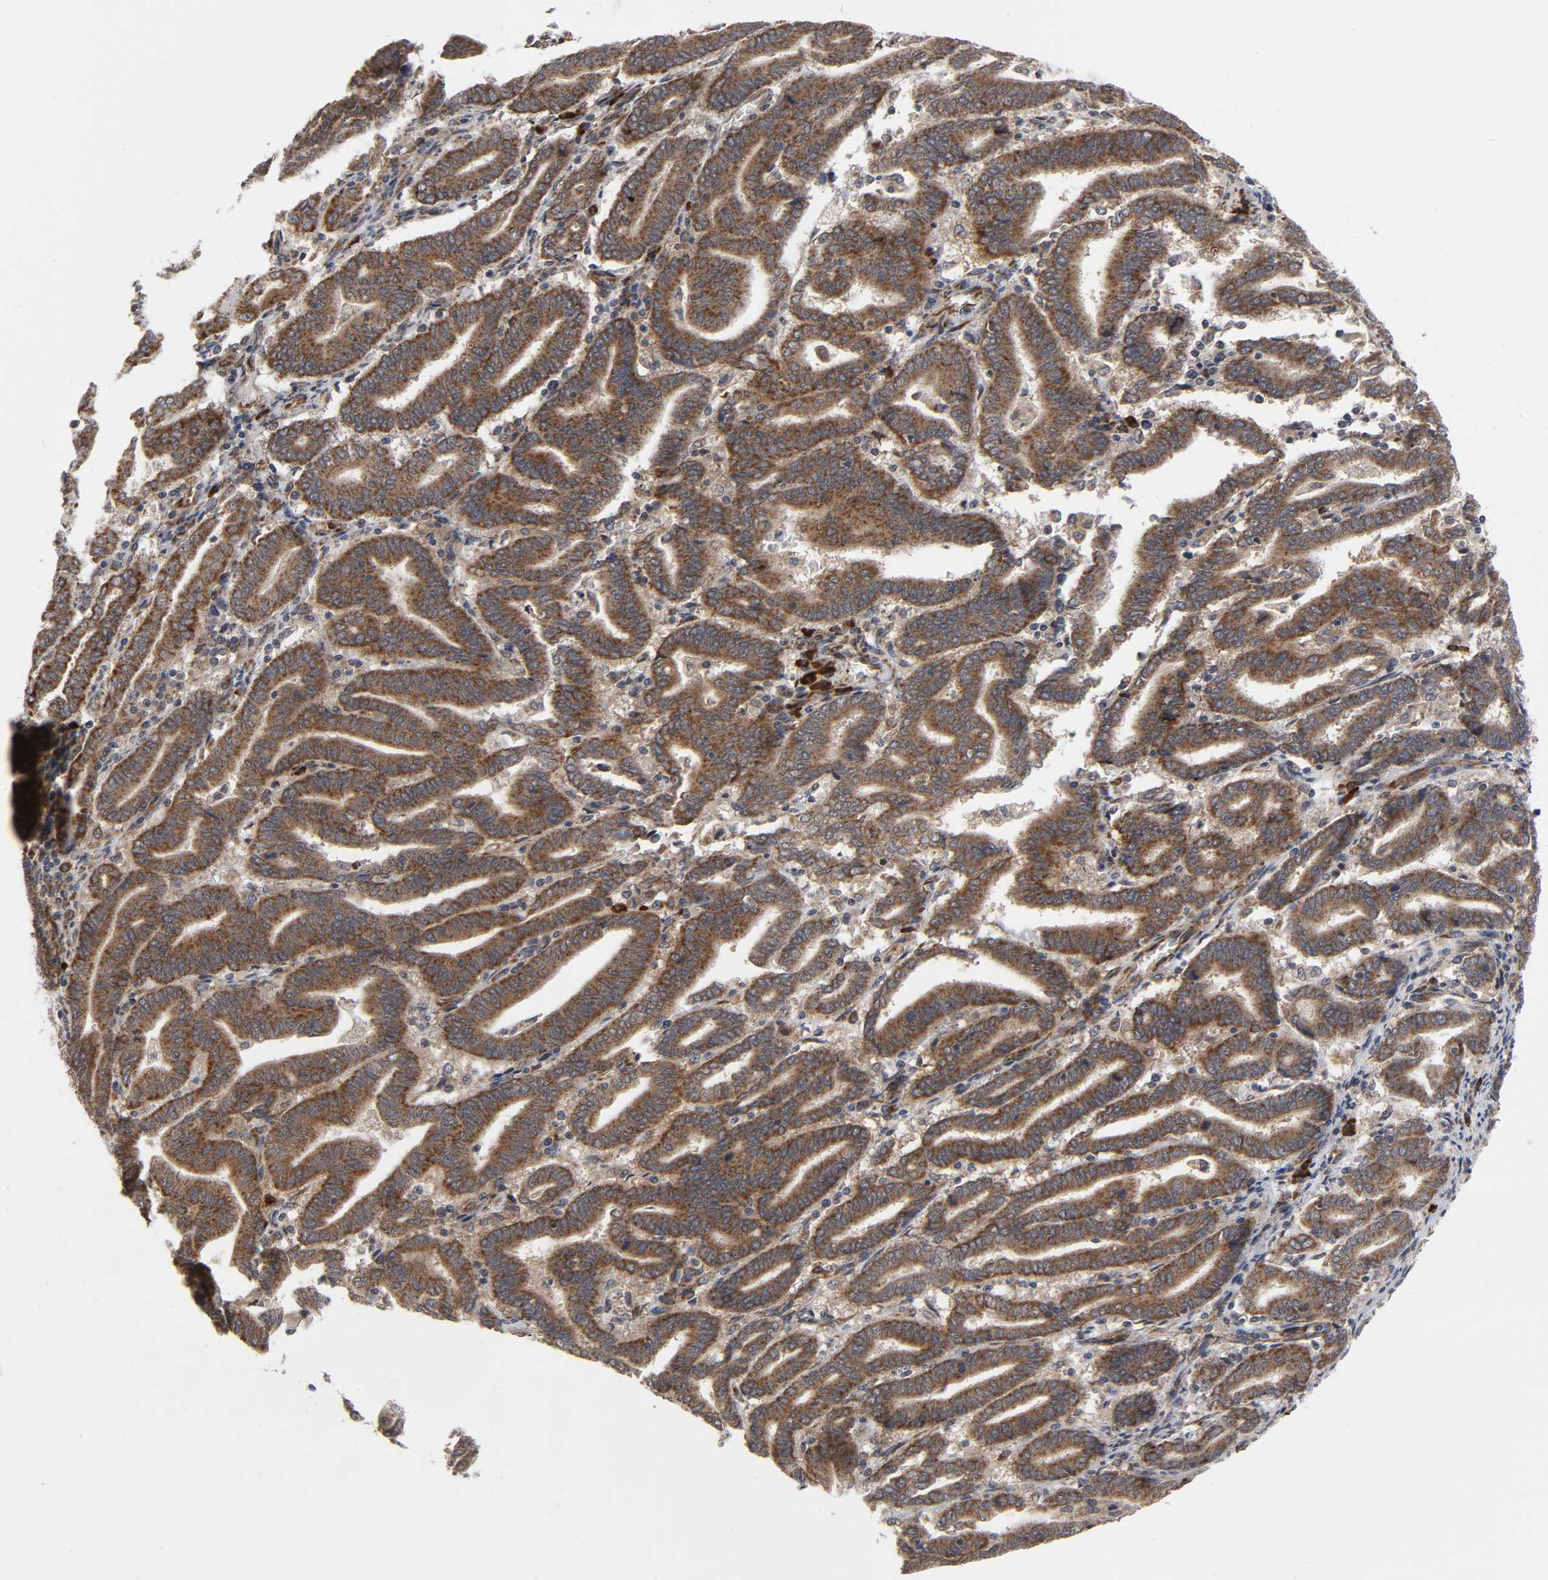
{"staining": {"intensity": "strong", "quantity": ">75%", "location": "cytoplasmic/membranous"}, "tissue": "endometrial cancer", "cell_type": "Tumor cells", "image_type": "cancer", "snomed": [{"axis": "morphology", "description": "Adenocarcinoma, NOS"}, {"axis": "topography", "description": "Uterus"}], "caption": "The image exhibits staining of endometrial cancer, revealing strong cytoplasmic/membranous protein positivity (brown color) within tumor cells. (IHC, brightfield microscopy, high magnification).", "gene": "SLC30A9", "patient": {"sex": "female", "age": 83}}